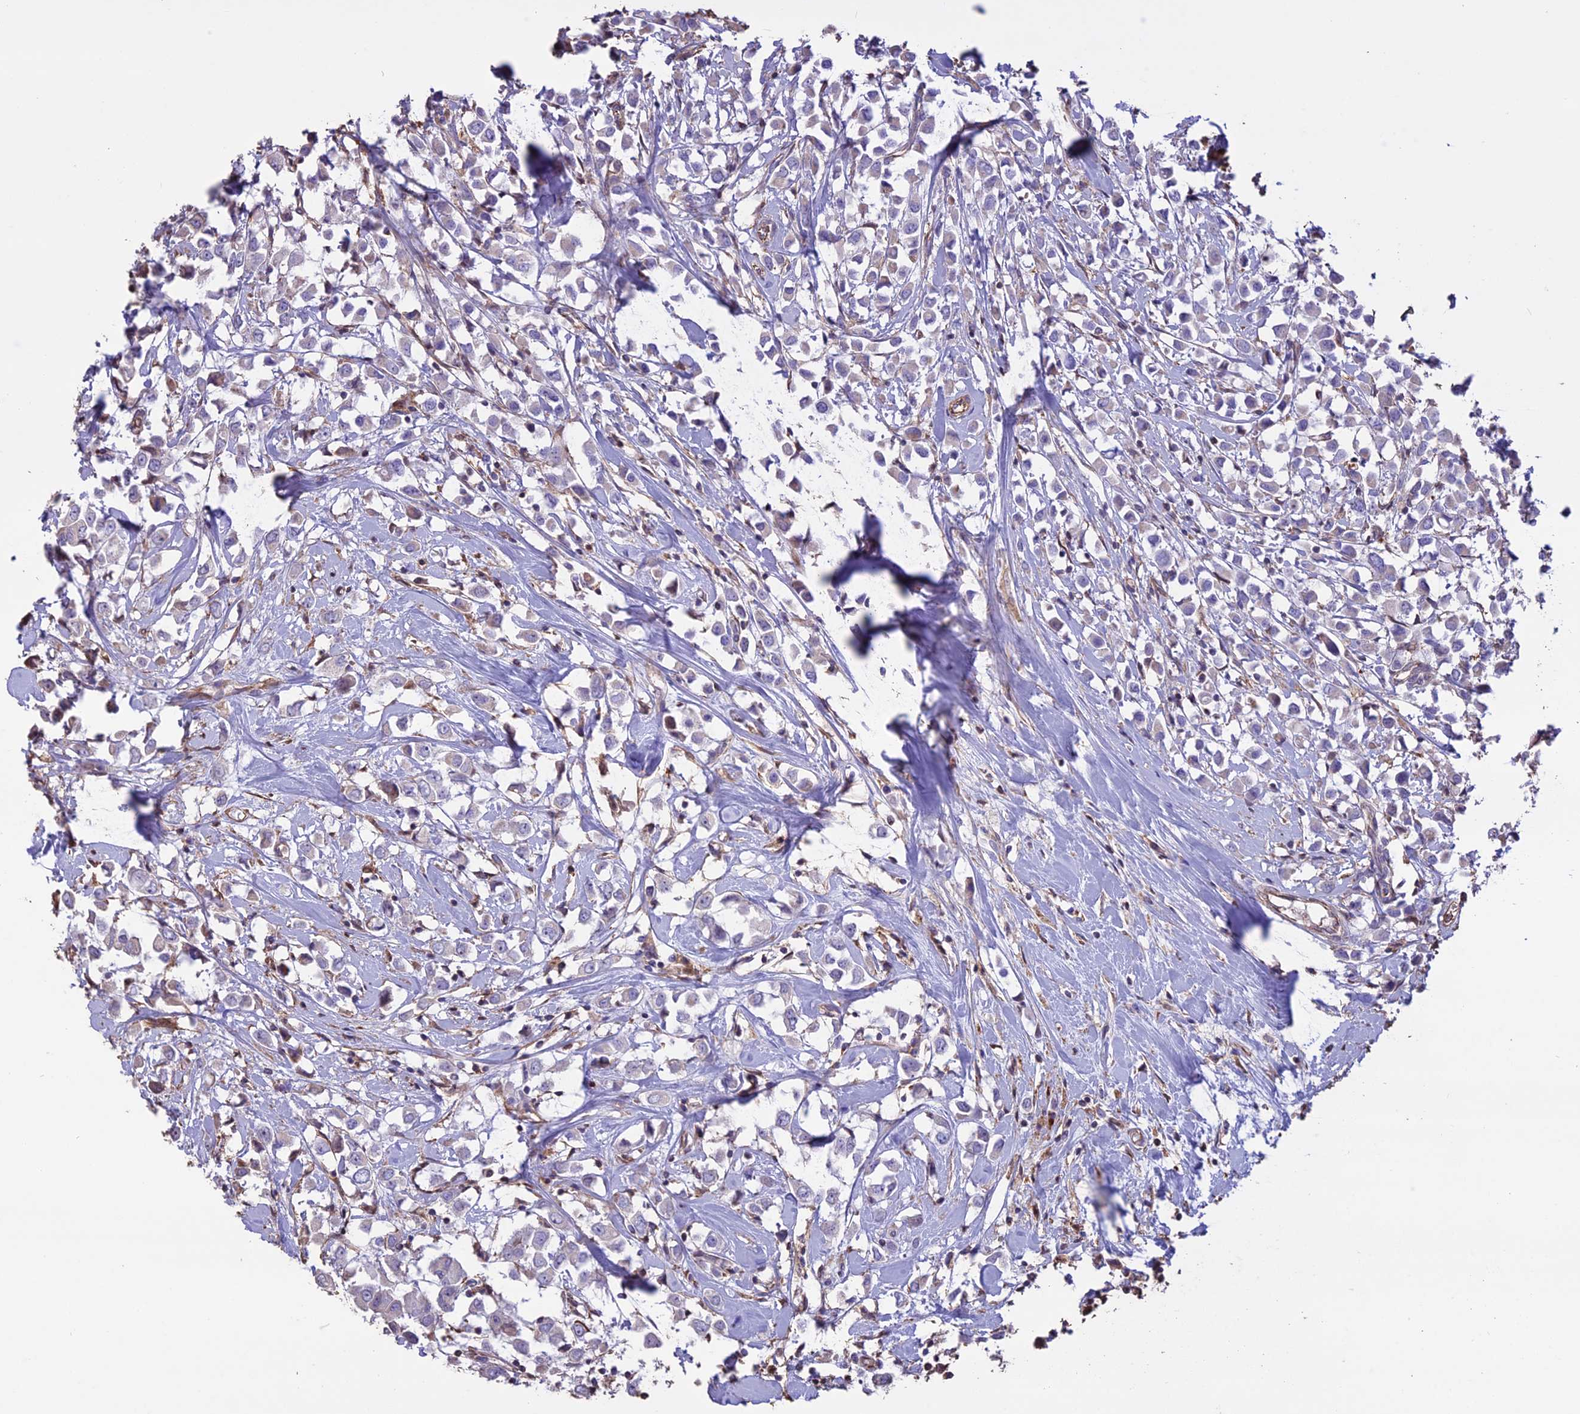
{"staining": {"intensity": "negative", "quantity": "none", "location": "none"}, "tissue": "breast cancer", "cell_type": "Tumor cells", "image_type": "cancer", "snomed": [{"axis": "morphology", "description": "Duct carcinoma"}, {"axis": "topography", "description": "Breast"}], "caption": "Immunohistochemistry photomicrograph of human intraductal carcinoma (breast) stained for a protein (brown), which shows no expression in tumor cells. (DAB (3,3'-diaminobenzidine) immunohistochemistry (IHC) with hematoxylin counter stain).", "gene": "CCDC148", "patient": {"sex": "female", "age": 61}}